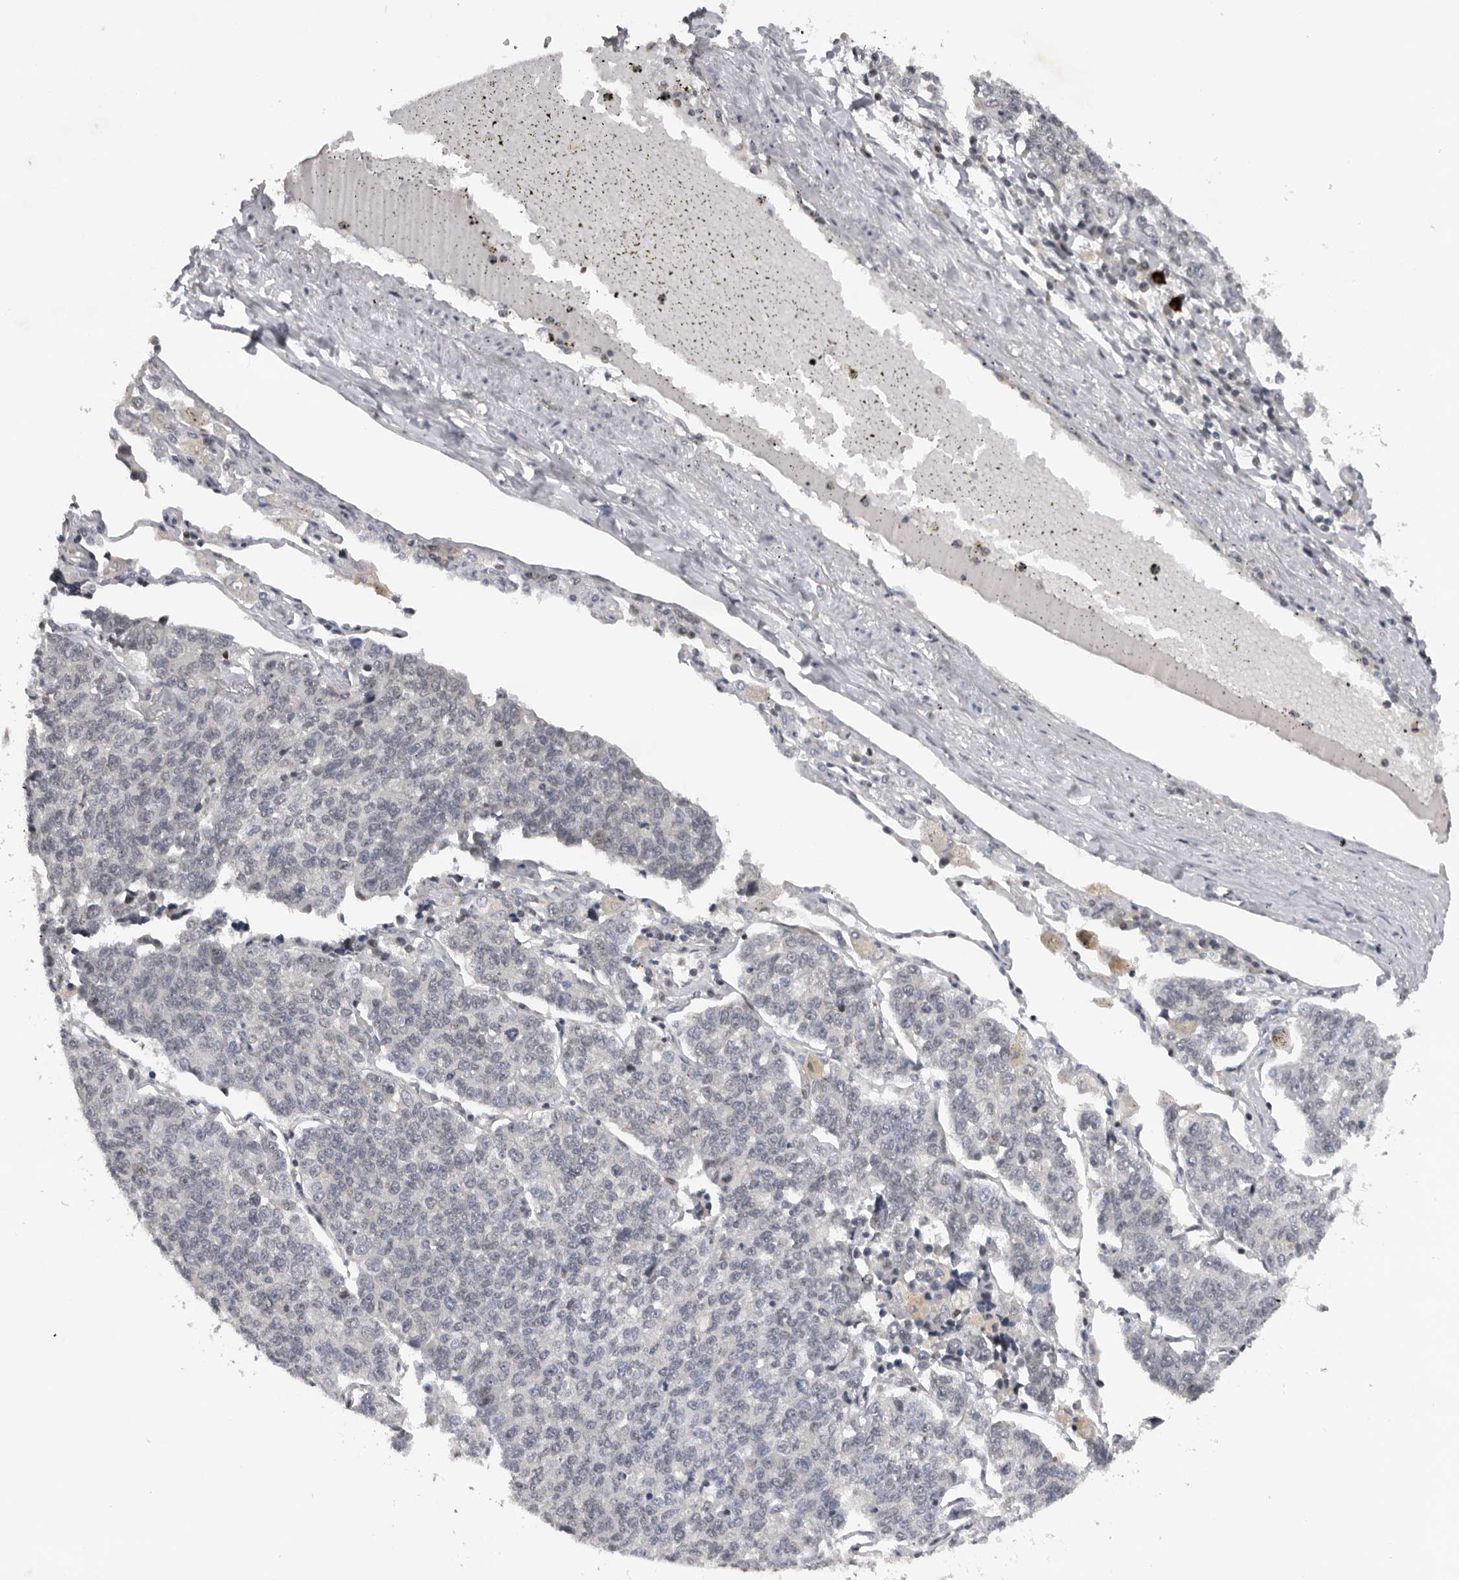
{"staining": {"intensity": "negative", "quantity": "none", "location": "none"}, "tissue": "lung cancer", "cell_type": "Tumor cells", "image_type": "cancer", "snomed": [{"axis": "morphology", "description": "Adenocarcinoma, NOS"}, {"axis": "topography", "description": "Lung"}], "caption": "This is an IHC histopathology image of human lung cancer. There is no positivity in tumor cells.", "gene": "KIF2B", "patient": {"sex": "male", "age": 49}}